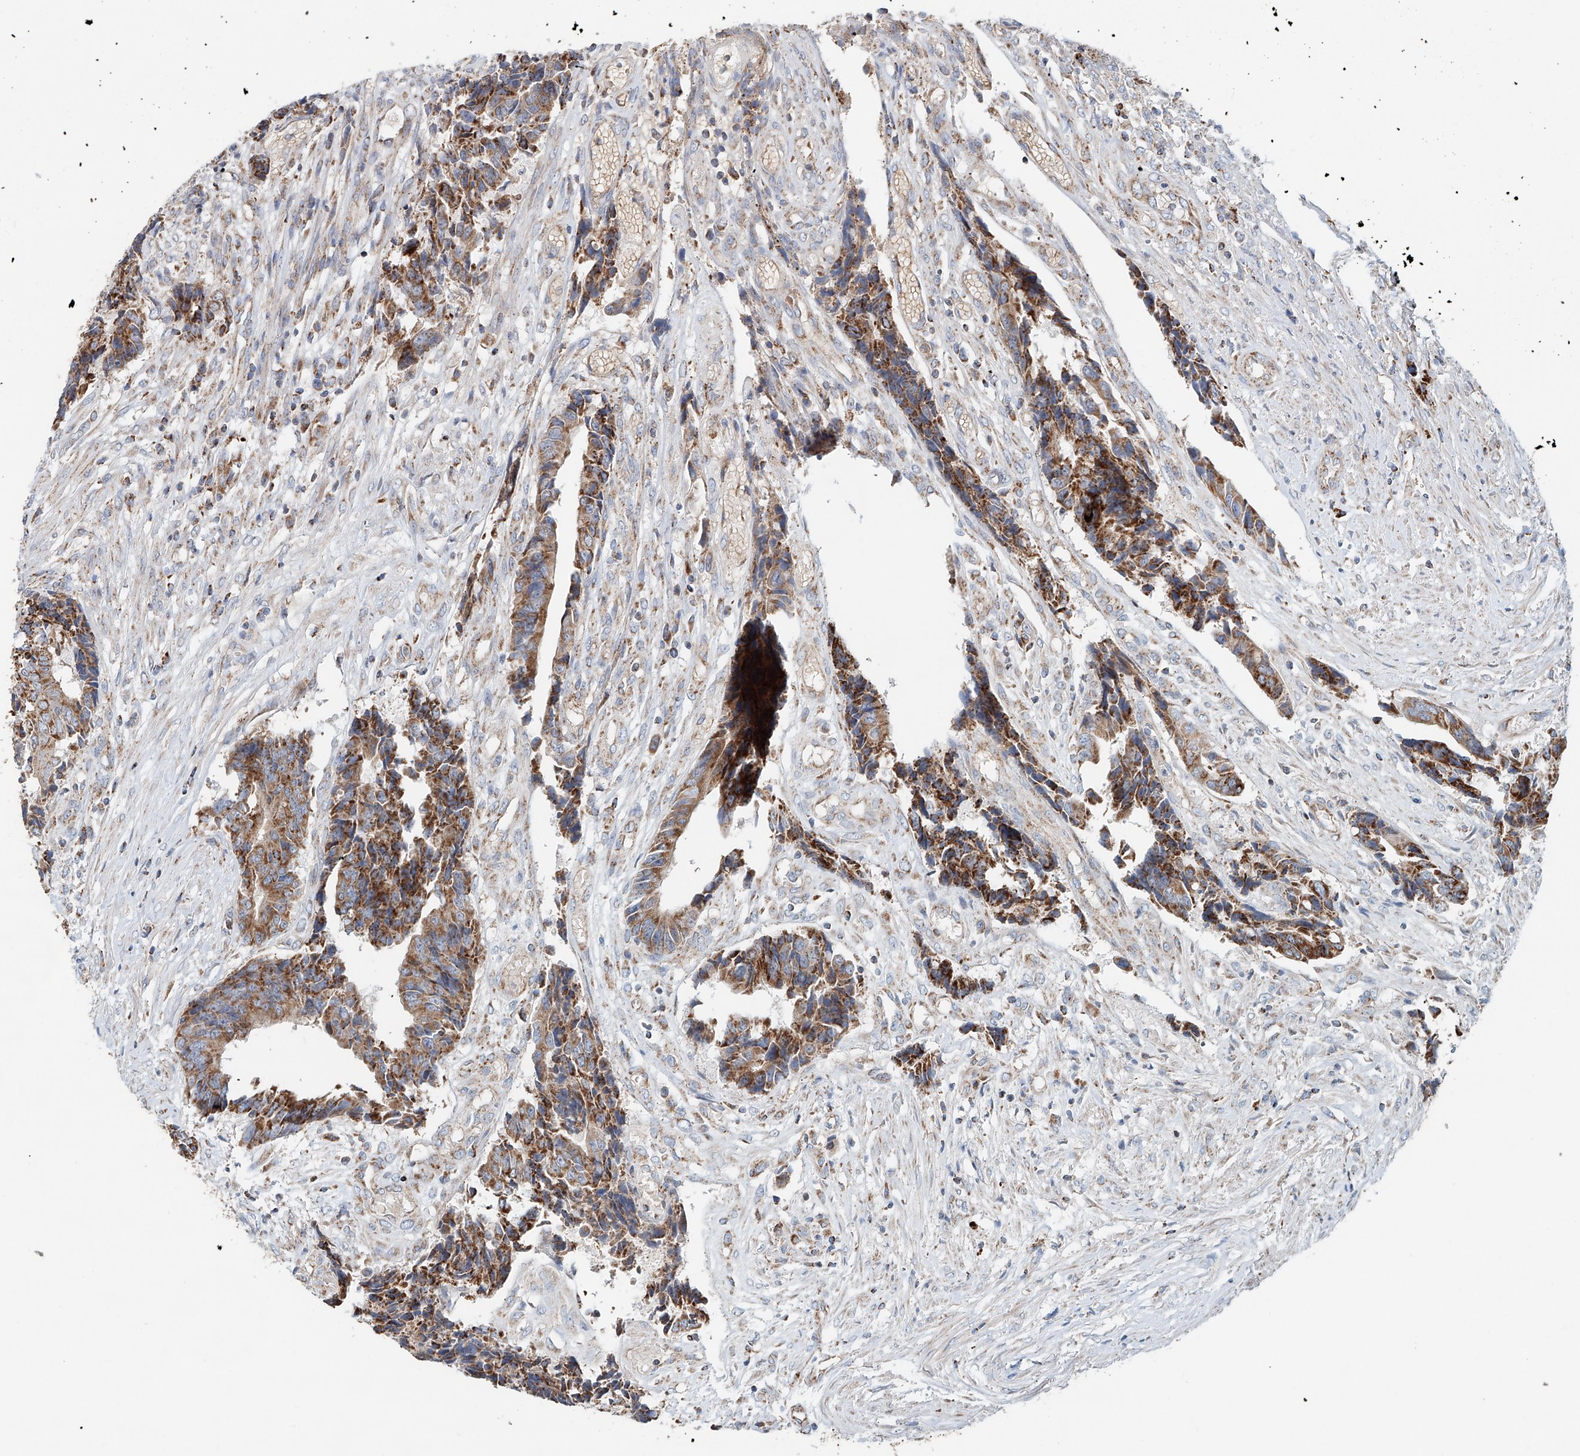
{"staining": {"intensity": "moderate", "quantity": ">75%", "location": "cytoplasmic/membranous"}, "tissue": "colorectal cancer", "cell_type": "Tumor cells", "image_type": "cancer", "snomed": [{"axis": "morphology", "description": "Adenocarcinoma, NOS"}, {"axis": "topography", "description": "Rectum"}], "caption": "Moderate cytoplasmic/membranous positivity is seen in approximately >75% of tumor cells in colorectal cancer.", "gene": "CARD10", "patient": {"sex": "male", "age": 84}}